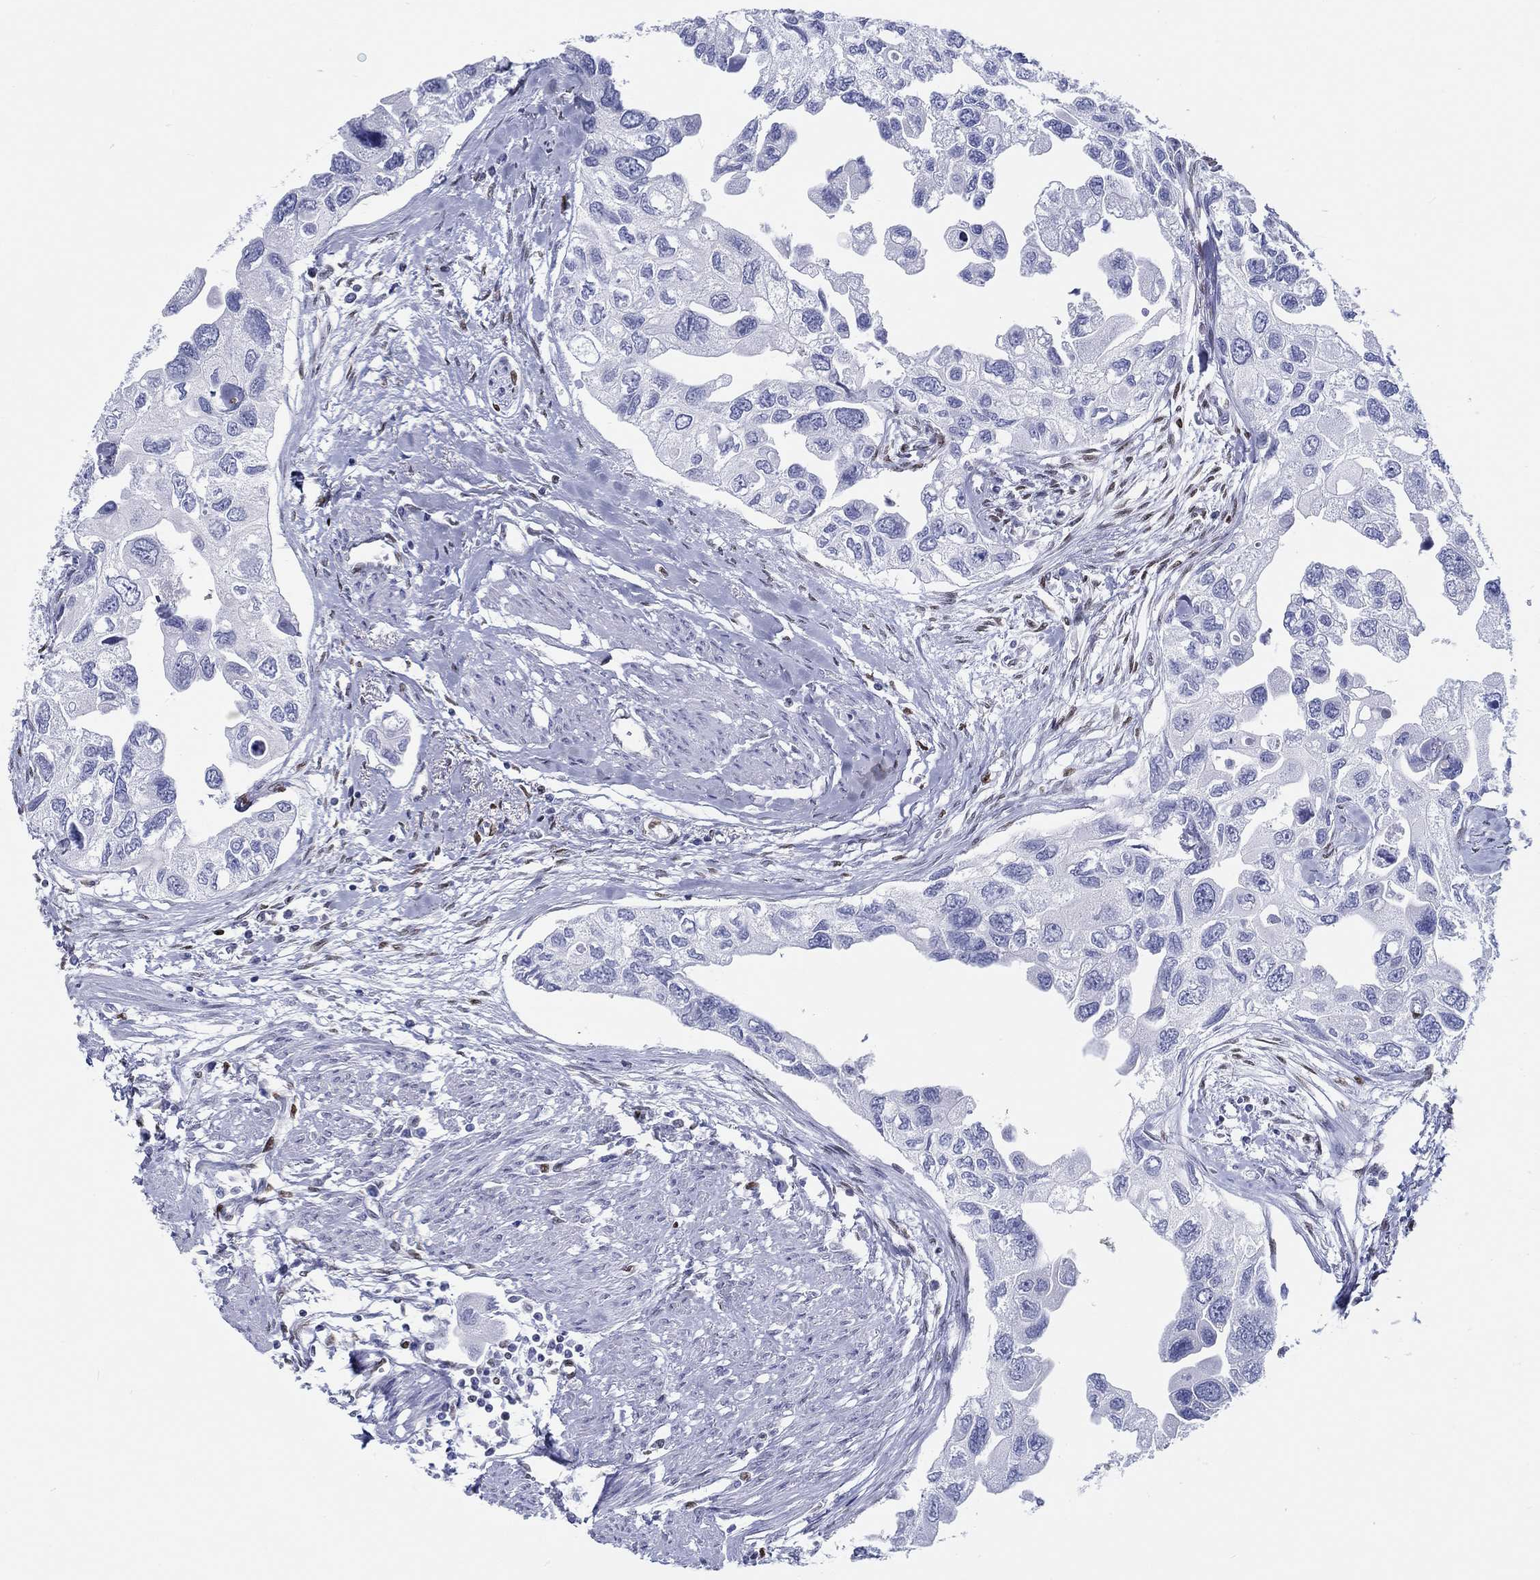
{"staining": {"intensity": "negative", "quantity": "none", "location": "none"}, "tissue": "urothelial cancer", "cell_type": "Tumor cells", "image_type": "cancer", "snomed": [{"axis": "morphology", "description": "Urothelial carcinoma, High grade"}, {"axis": "topography", "description": "Urinary bladder"}], "caption": "Human urothelial cancer stained for a protein using IHC reveals no positivity in tumor cells.", "gene": "H1-1", "patient": {"sex": "male", "age": 59}}